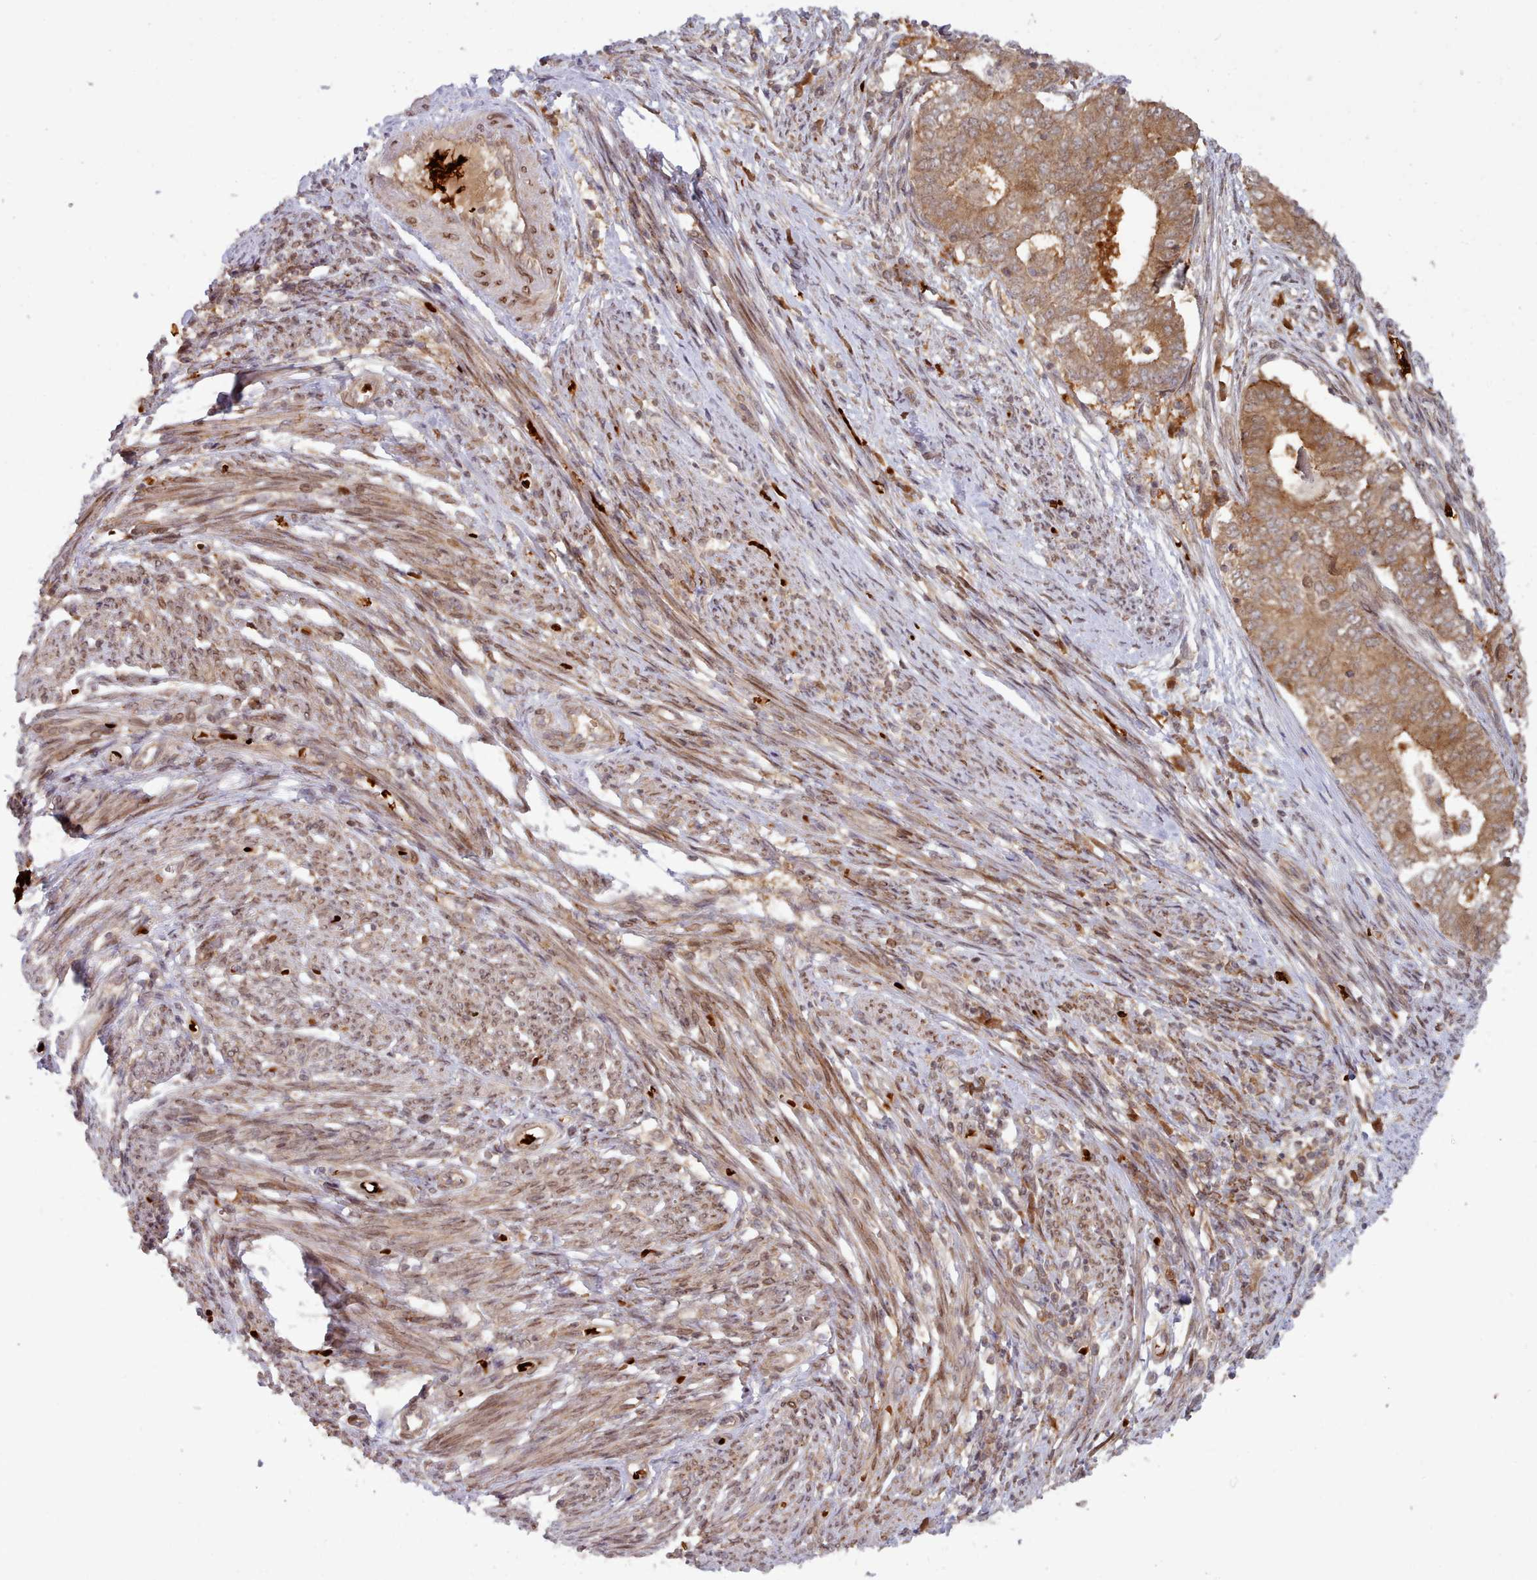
{"staining": {"intensity": "moderate", "quantity": ">75%", "location": "cytoplasmic/membranous"}, "tissue": "endometrial cancer", "cell_type": "Tumor cells", "image_type": "cancer", "snomed": [{"axis": "morphology", "description": "Adenocarcinoma, NOS"}, {"axis": "topography", "description": "Endometrium"}], "caption": "Immunohistochemical staining of endometrial adenocarcinoma shows moderate cytoplasmic/membranous protein expression in approximately >75% of tumor cells.", "gene": "UBE2G1", "patient": {"sex": "female", "age": 62}}